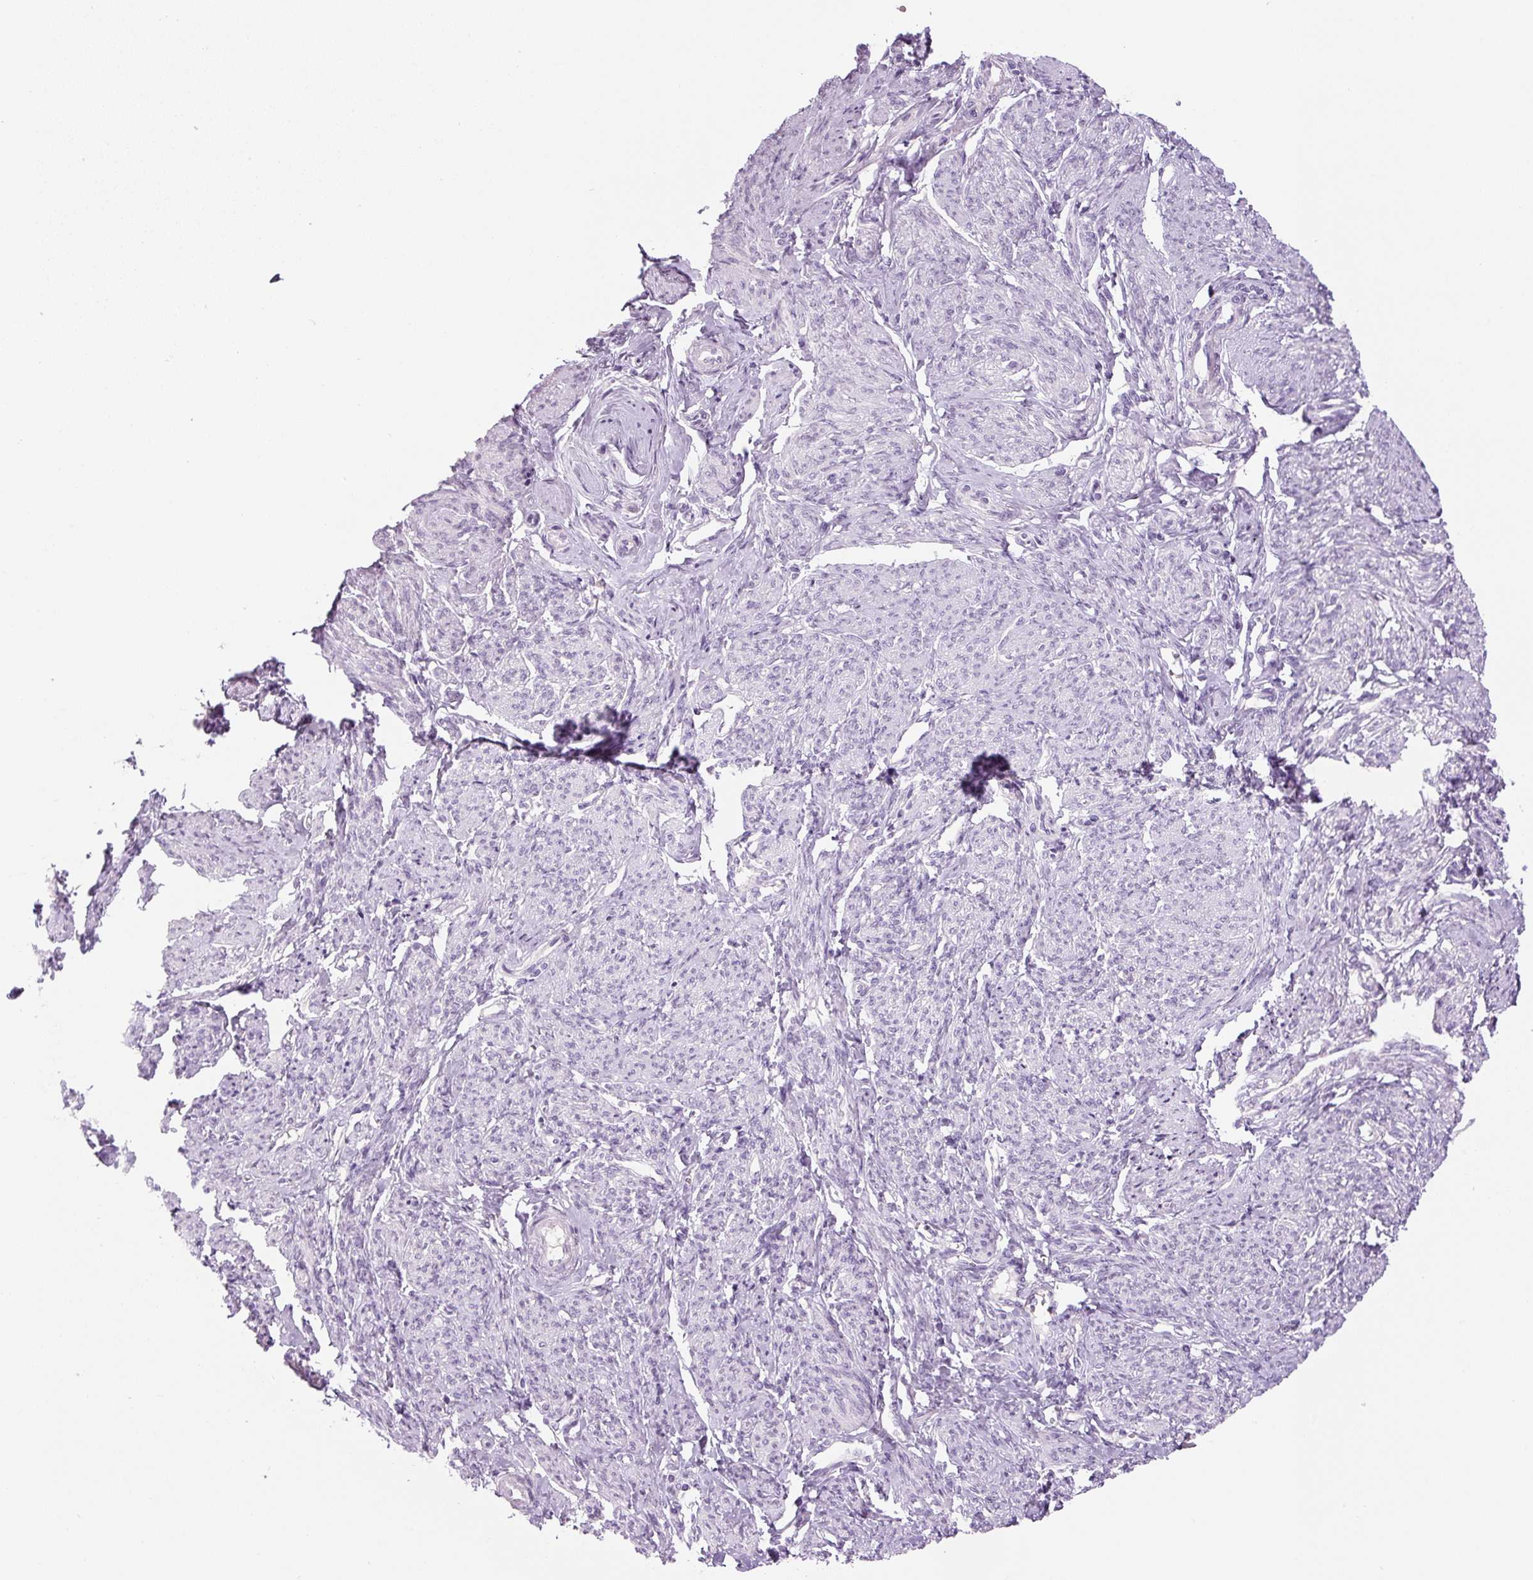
{"staining": {"intensity": "negative", "quantity": "none", "location": "none"}, "tissue": "smooth muscle", "cell_type": "Smooth muscle cells", "image_type": "normal", "snomed": [{"axis": "morphology", "description": "Normal tissue, NOS"}, {"axis": "topography", "description": "Smooth muscle"}], "caption": "Smooth muscle cells show no significant expression in unremarkable smooth muscle. (Stains: DAB immunohistochemistry (IHC) with hematoxylin counter stain, Microscopy: brightfield microscopy at high magnification).", "gene": "SIX1", "patient": {"sex": "female", "age": 65}}